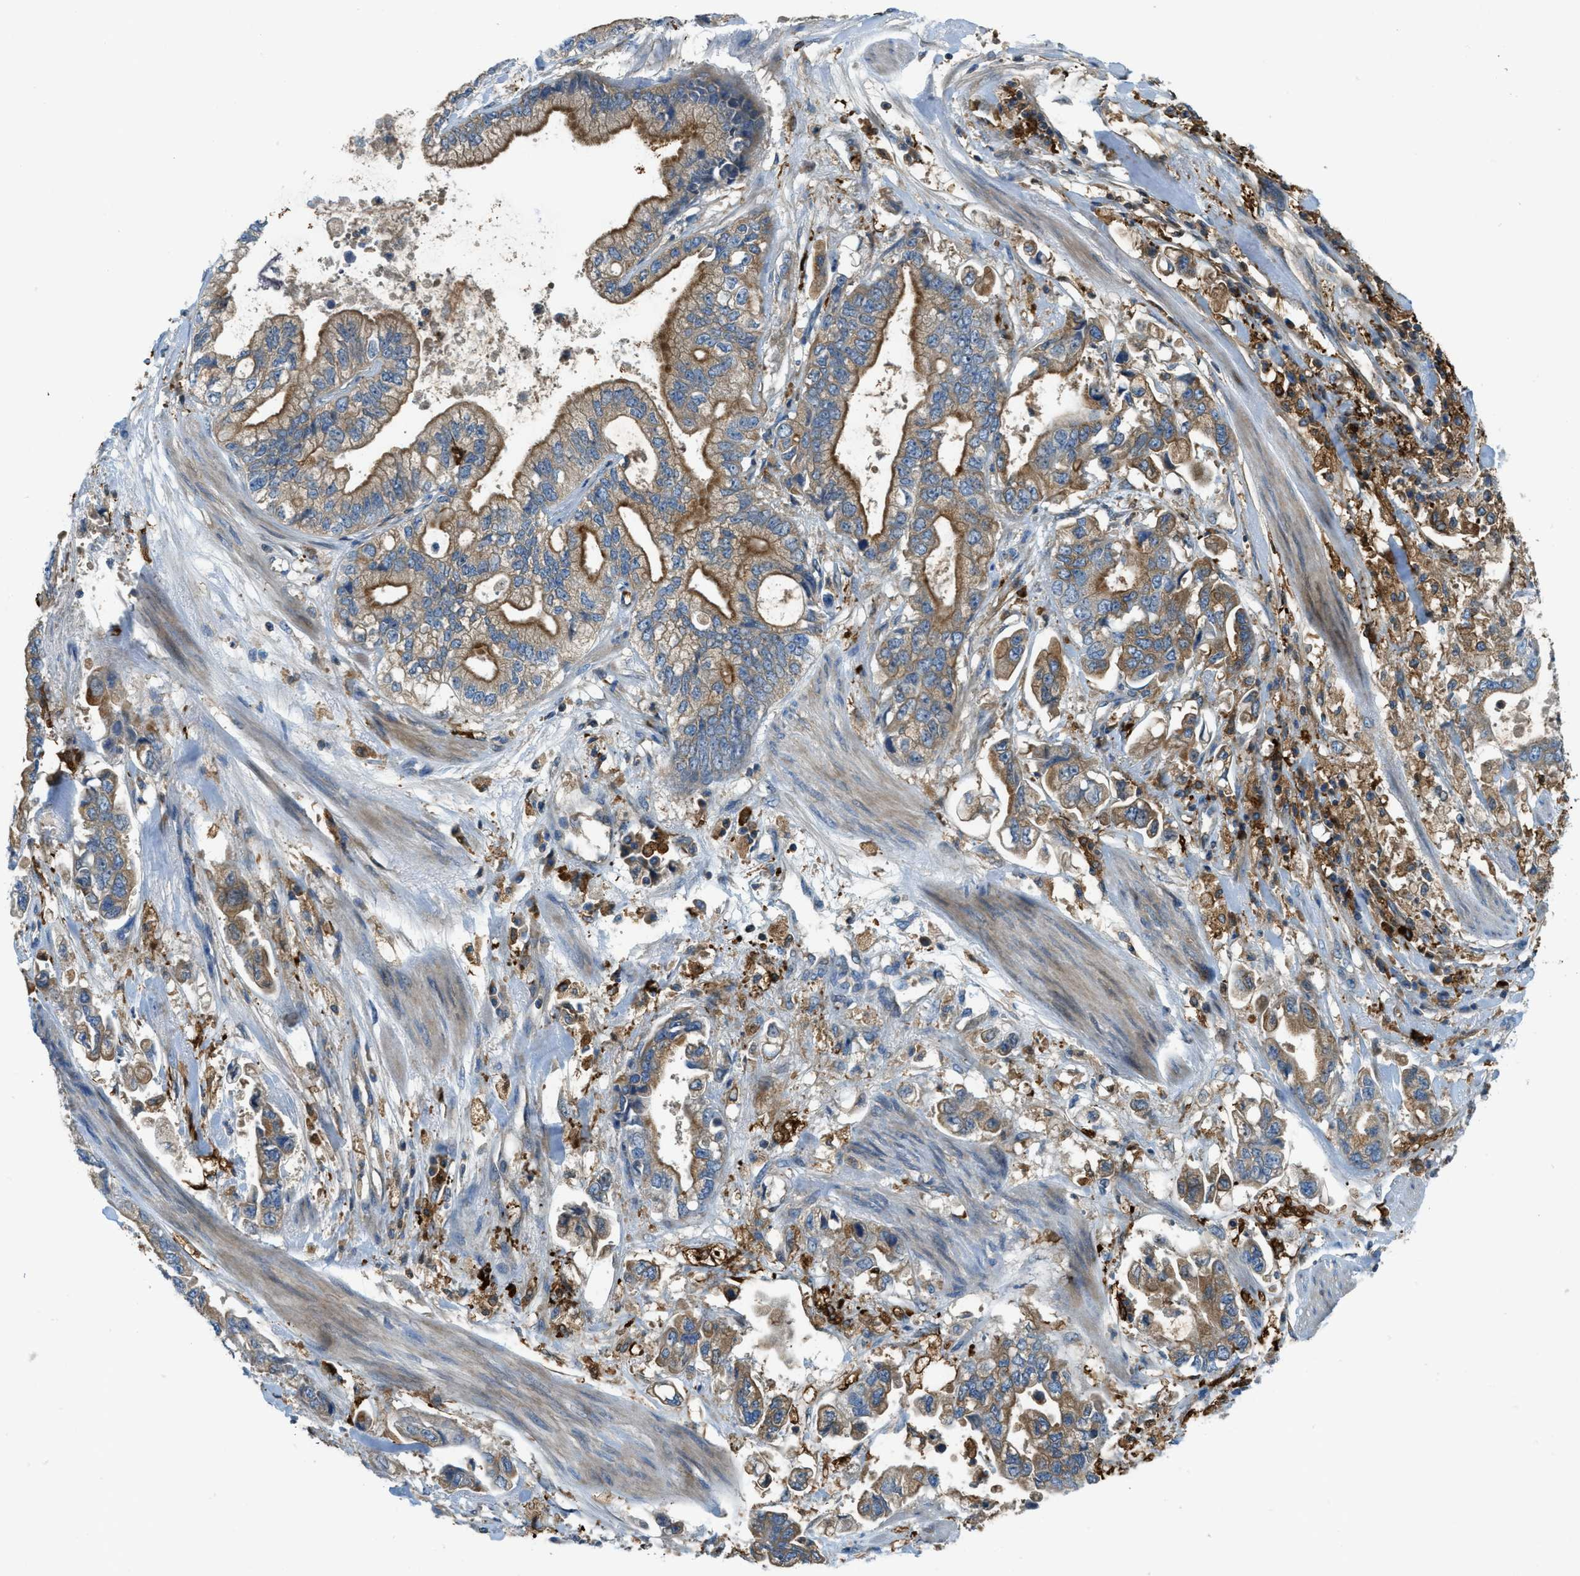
{"staining": {"intensity": "moderate", "quantity": ">75%", "location": "cytoplasmic/membranous"}, "tissue": "stomach cancer", "cell_type": "Tumor cells", "image_type": "cancer", "snomed": [{"axis": "morphology", "description": "Normal tissue, NOS"}, {"axis": "morphology", "description": "Adenocarcinoma, NOS"}, {"axis": "topography", "description": "Stomach"}], "caption": "High-magnification brightfield microscopy of adenocarcinoma (stomach) stained with DAB (brown) and counterstained with hematoxylin (blue). tumor cells exhibit moderate cytoplasmic/membranous positivity is identified in about>75% of cells.", "gene": "RFFL", "patient": {"sex": "male", "age": 62}}